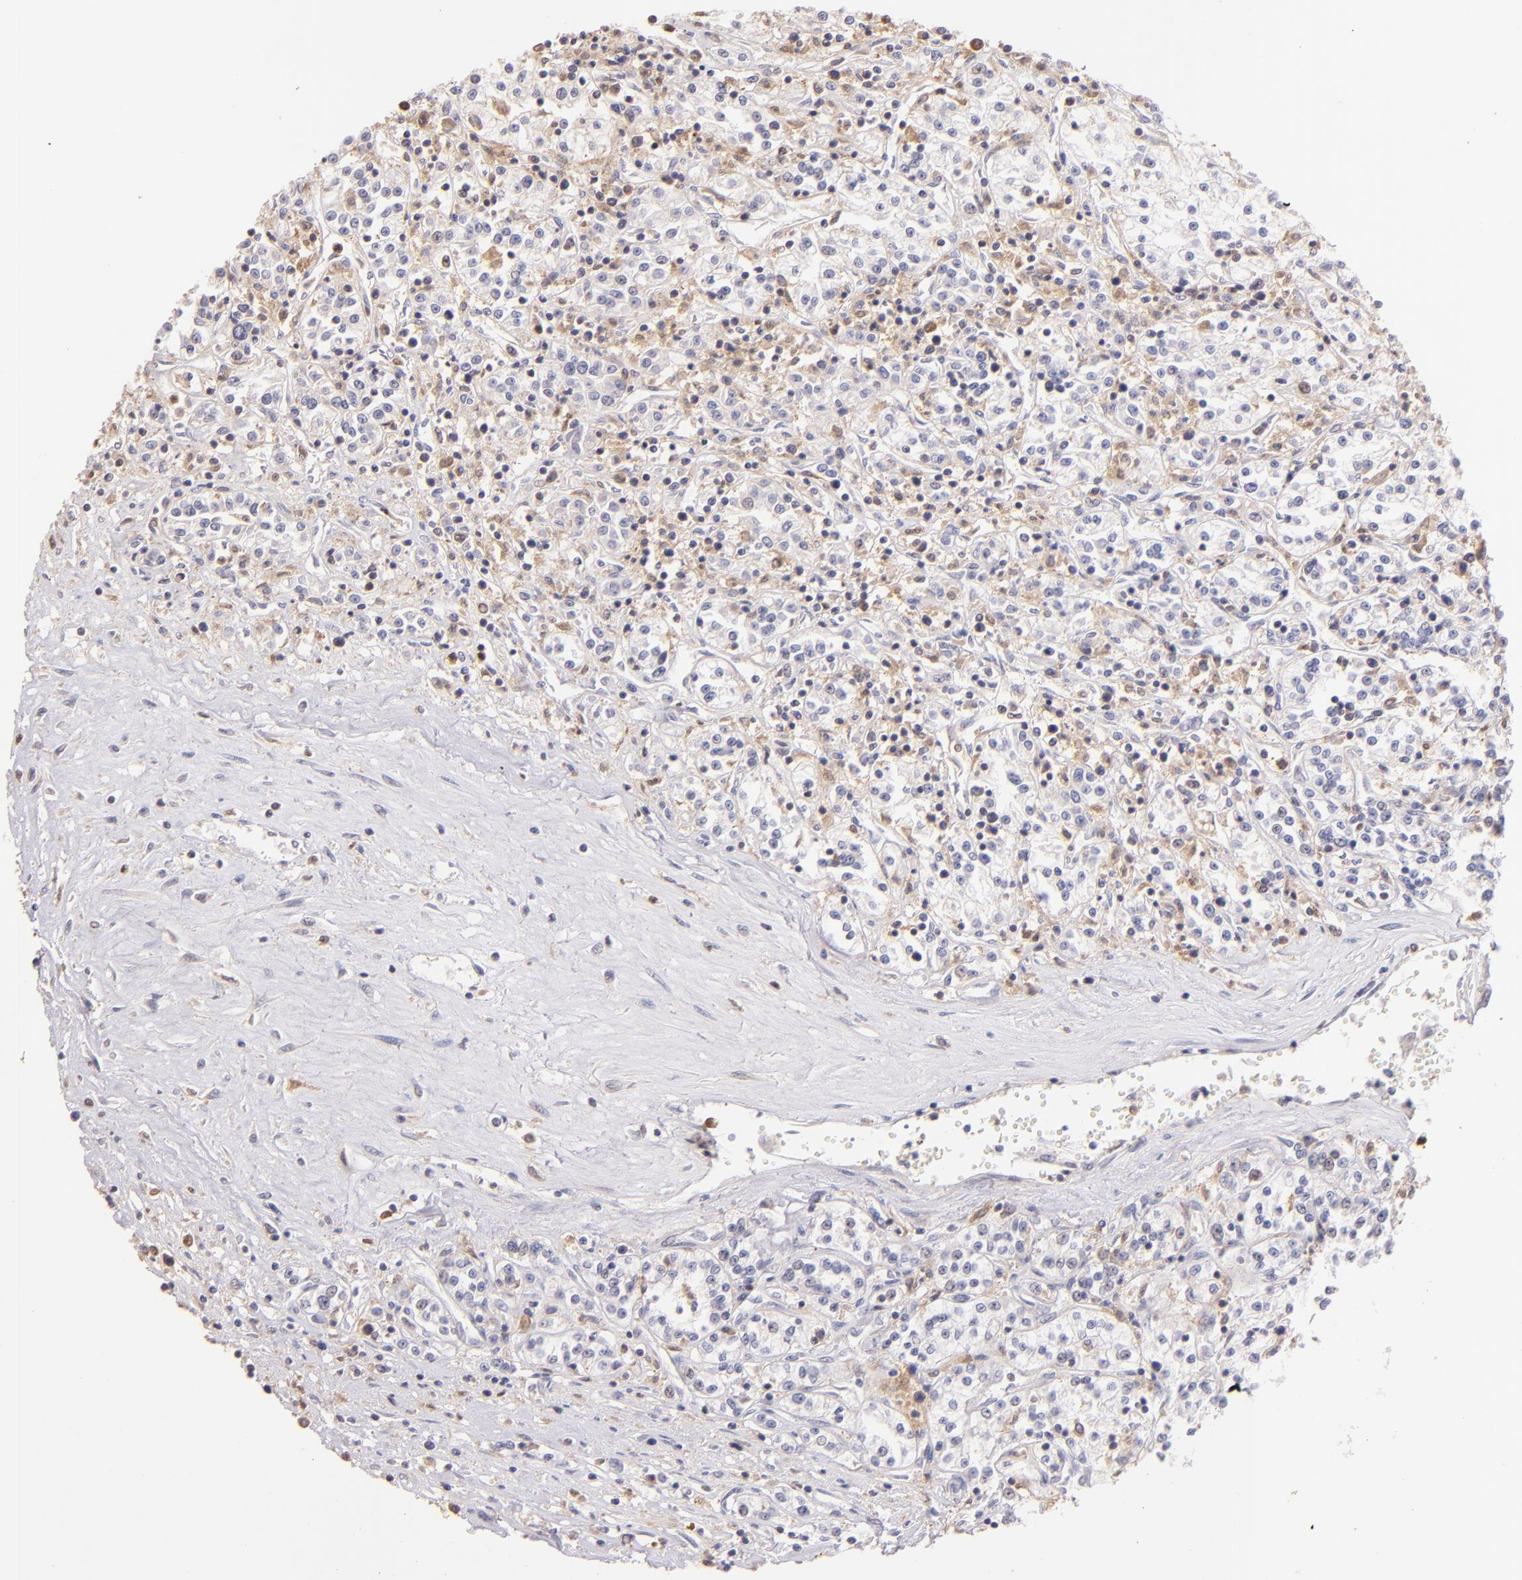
{"staining": {"intensity": "weak", "quantity": "25%-75%", "location": "cytoplasmic/membranous"}, "tissue": "renal cancer", "cell_type": "Tumor cells", "image_type": "cancer", "snomed": [{"axis": "morphology", "description": "Adenocarcinoma, NOS"}, {"axis": "topography", "description": "Kidney"}], "caption": "Brown immunohistochemical staining in human adenocarcinoma (renal) exhibits weak cytoplasmic/membranous staining in about 25%-75% of tumor cells.", "gene": "BTK", "patient": {"sex": "female", "age": 76}}